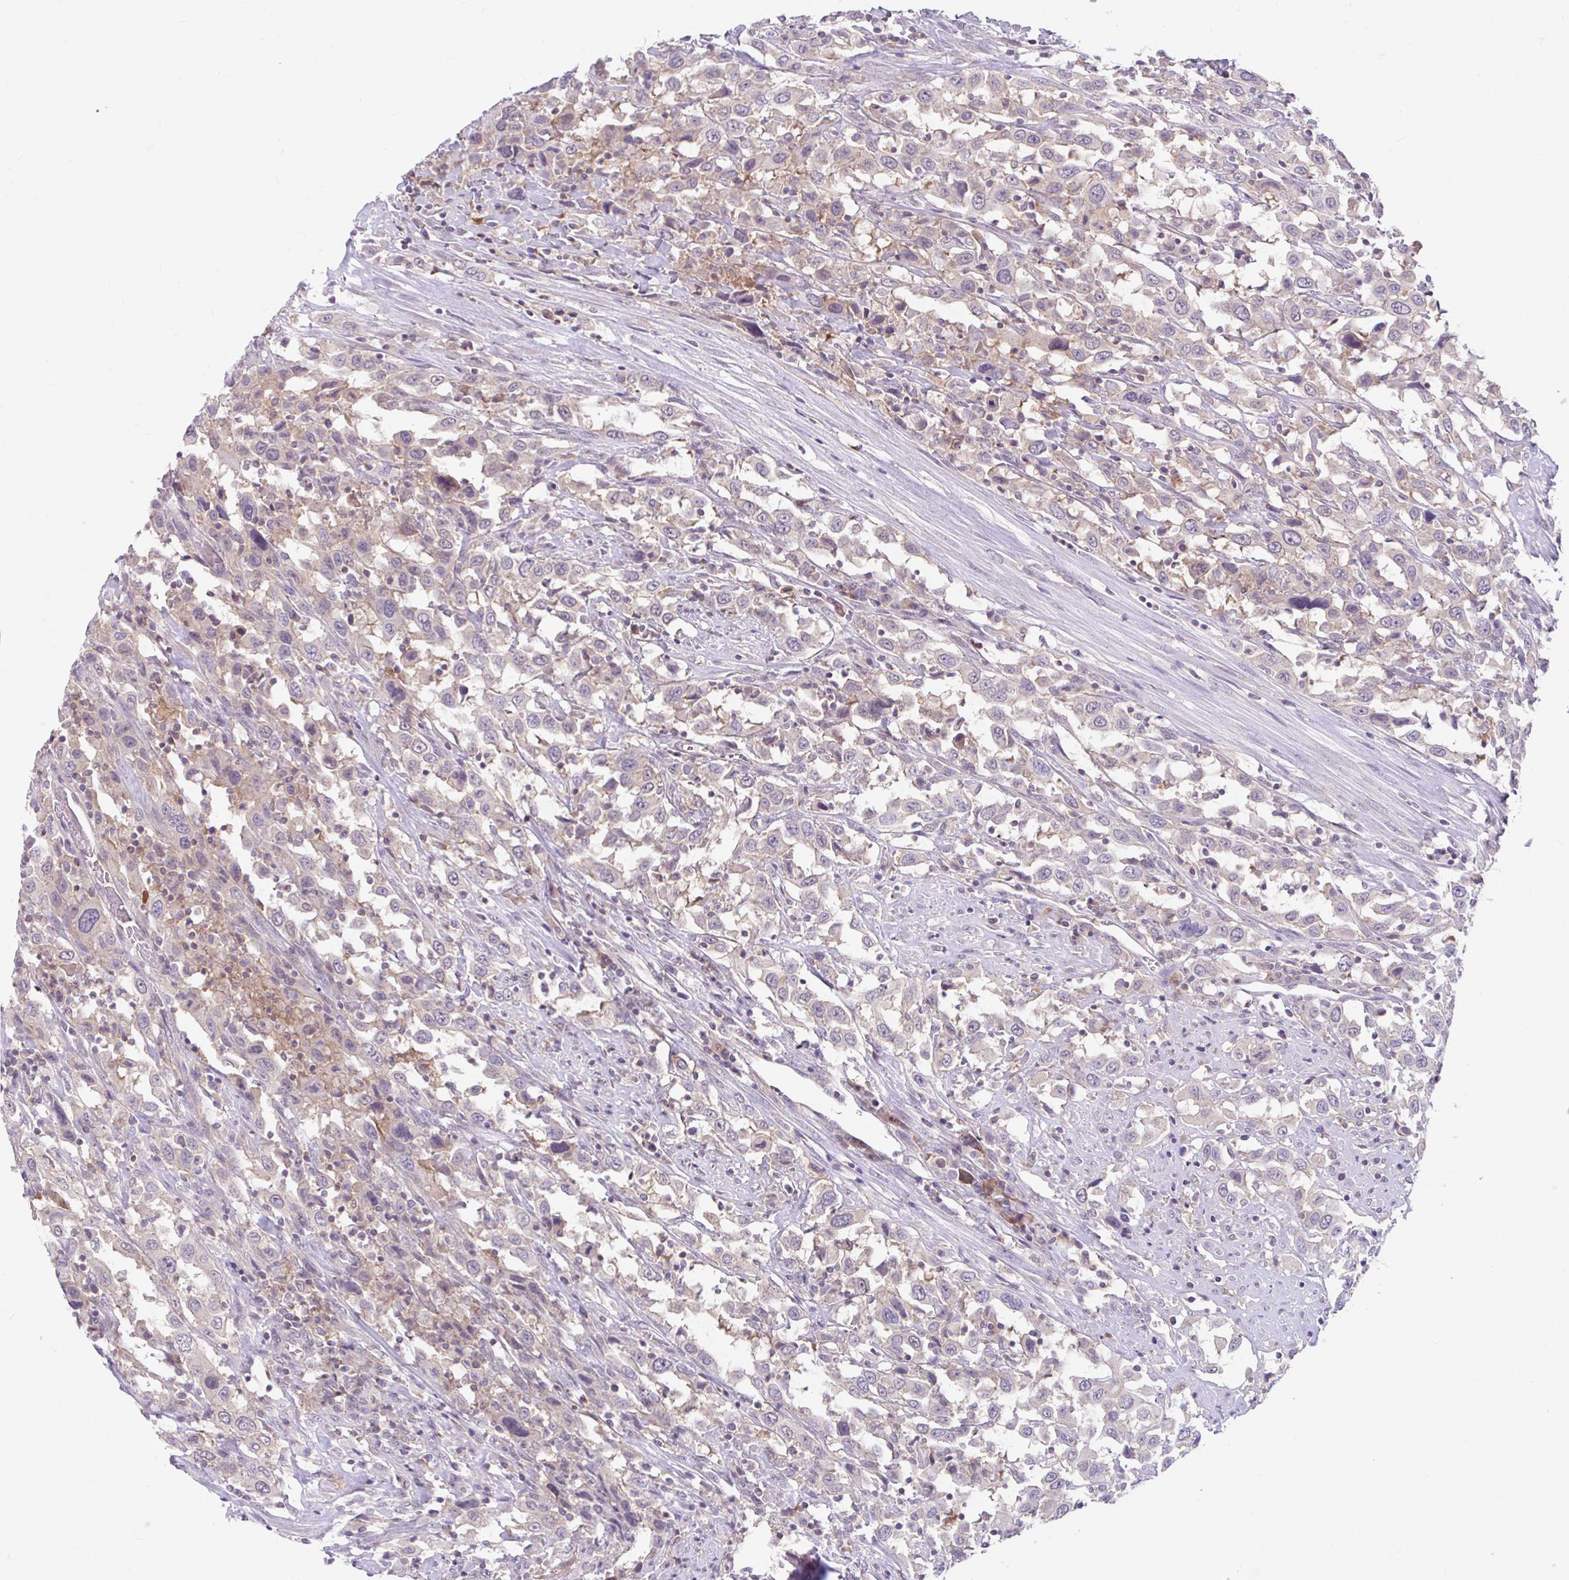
{"staining": {"intensity": "negative", "quantity": "none", "location": "none"}, "tissue": "urothelial cancer", "cell_type": "Tumor cells", "image_type": "cancer", "snomed": [{"axis": "morphology", "description": "Urothelial carcinoma, High grade"}, {"axis": "topography", "description": "Urinary bladder"}], "caption": "Immunohistochemistry image of human urothelial carcinoma (high-grade) stained for a protein (brown), which shows no positivity in tumor cells. (DAB (3,3'-diaminobenzidine) immunohistochemistry with hematoxylin counter stain).", "gene": "RALBP1", "patient": {"sex": "male", "age": 61}}